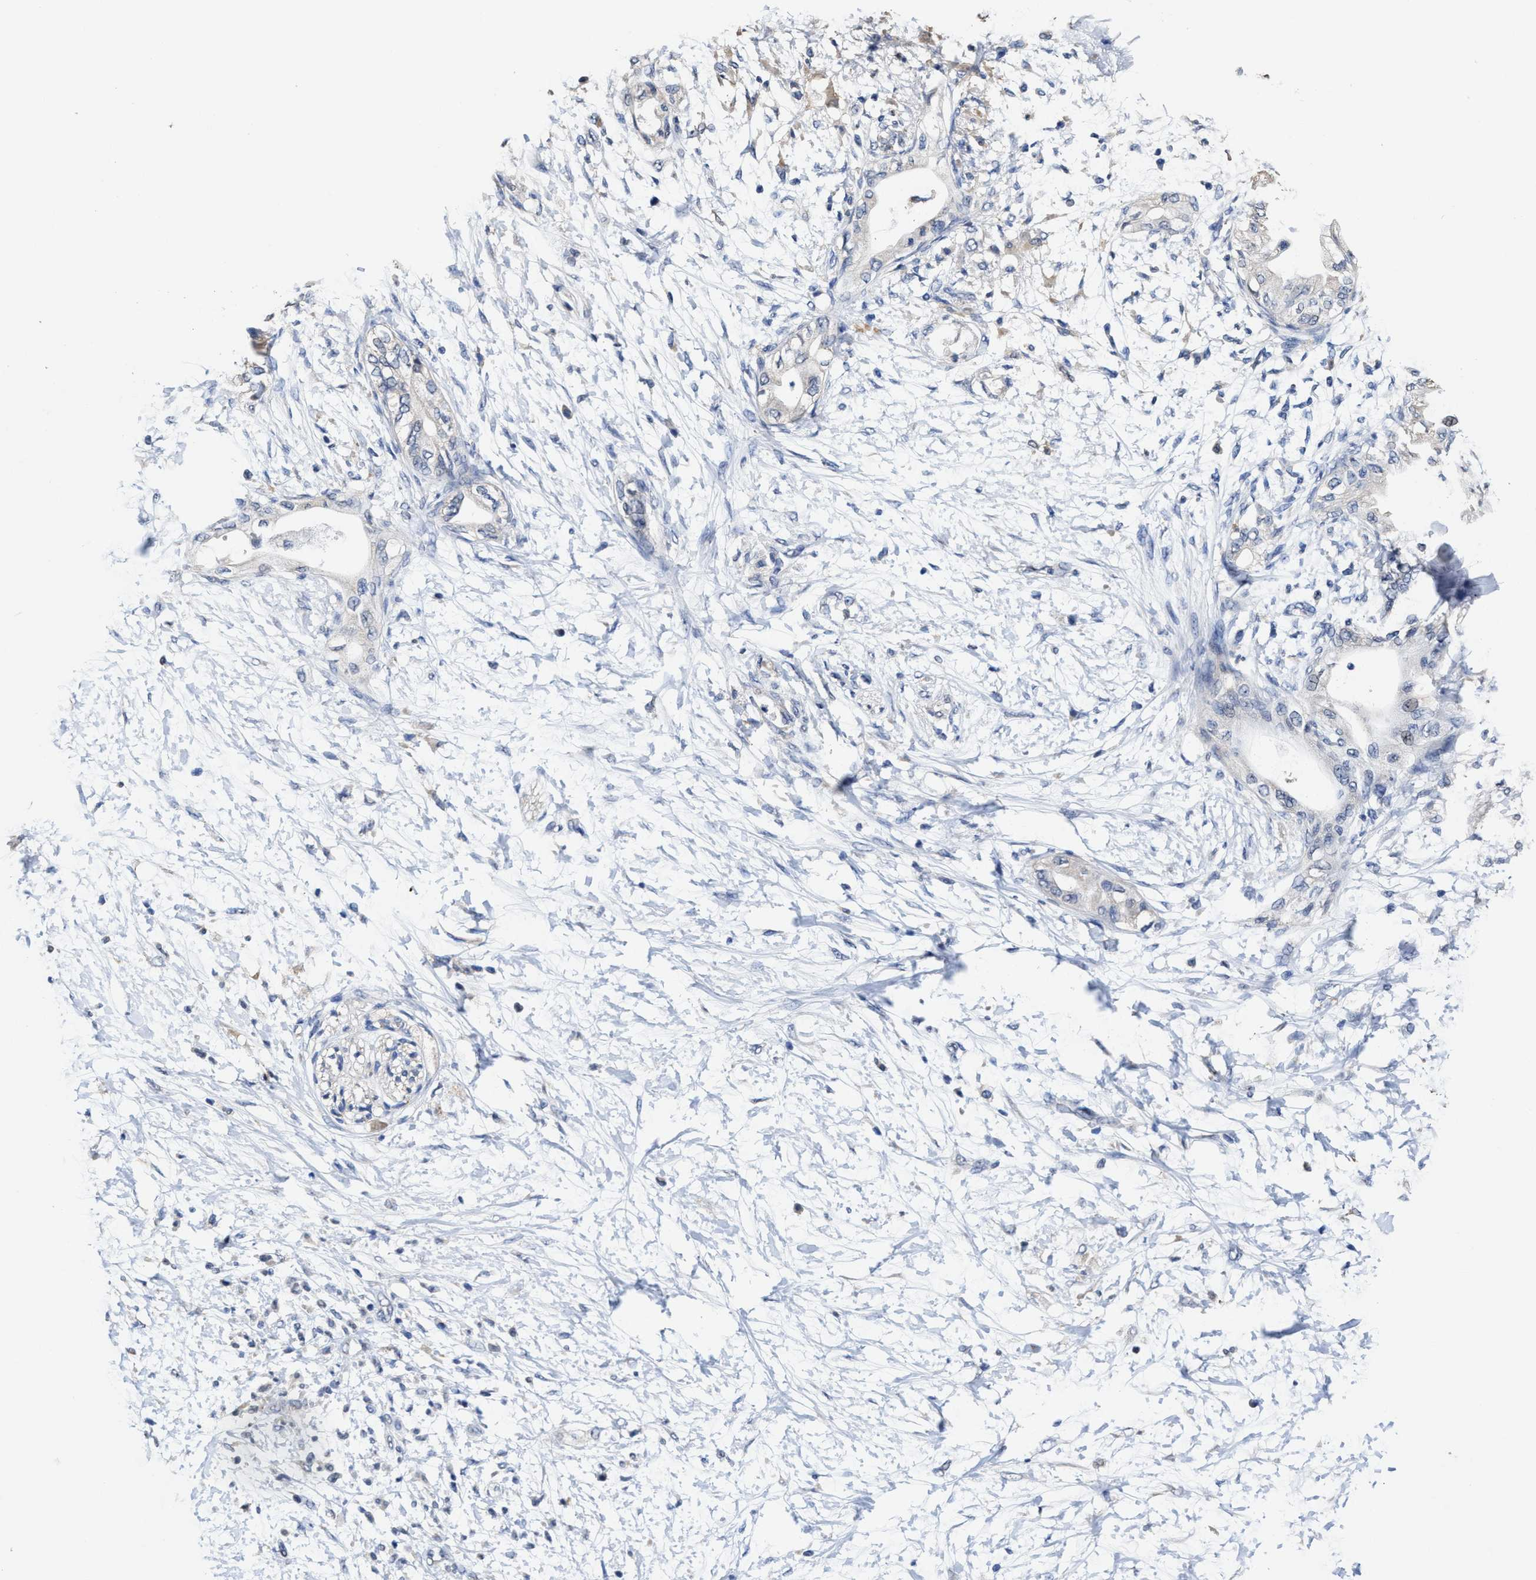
{"staining": {"intensity": "negative", "quantity": "none", "location": "none"}, "tissue": "adipose tissue", "cell_type": "Adipocytes", "image_type": "normal", "snomed": [{"axis": "morphology", "description": "Normal tissue, NOS"}, {"axis": "morphology", "description": "Adenocarcinoma, NOS"}, {"axis": "topography", "description": "Duodenum"}, {"axis": "topography", "description": "Peripheral nerve tissue"}], "caption": "This histopathology image is of normal adipose tissue stained with immunohistochemistry (IHC) to label a protein in brown with the nuclei are counter-stained blue. There is no positivity in adipocytes. The staining was performed using DAB (3,3'-diaminobenzidine) to visualize the protein expression in brown, while the nuclei were stained in blue with hematoxylin (Magnification: 20x).", "gene": "ZFAT", "patient": {"sex": "female", "age": 60}}